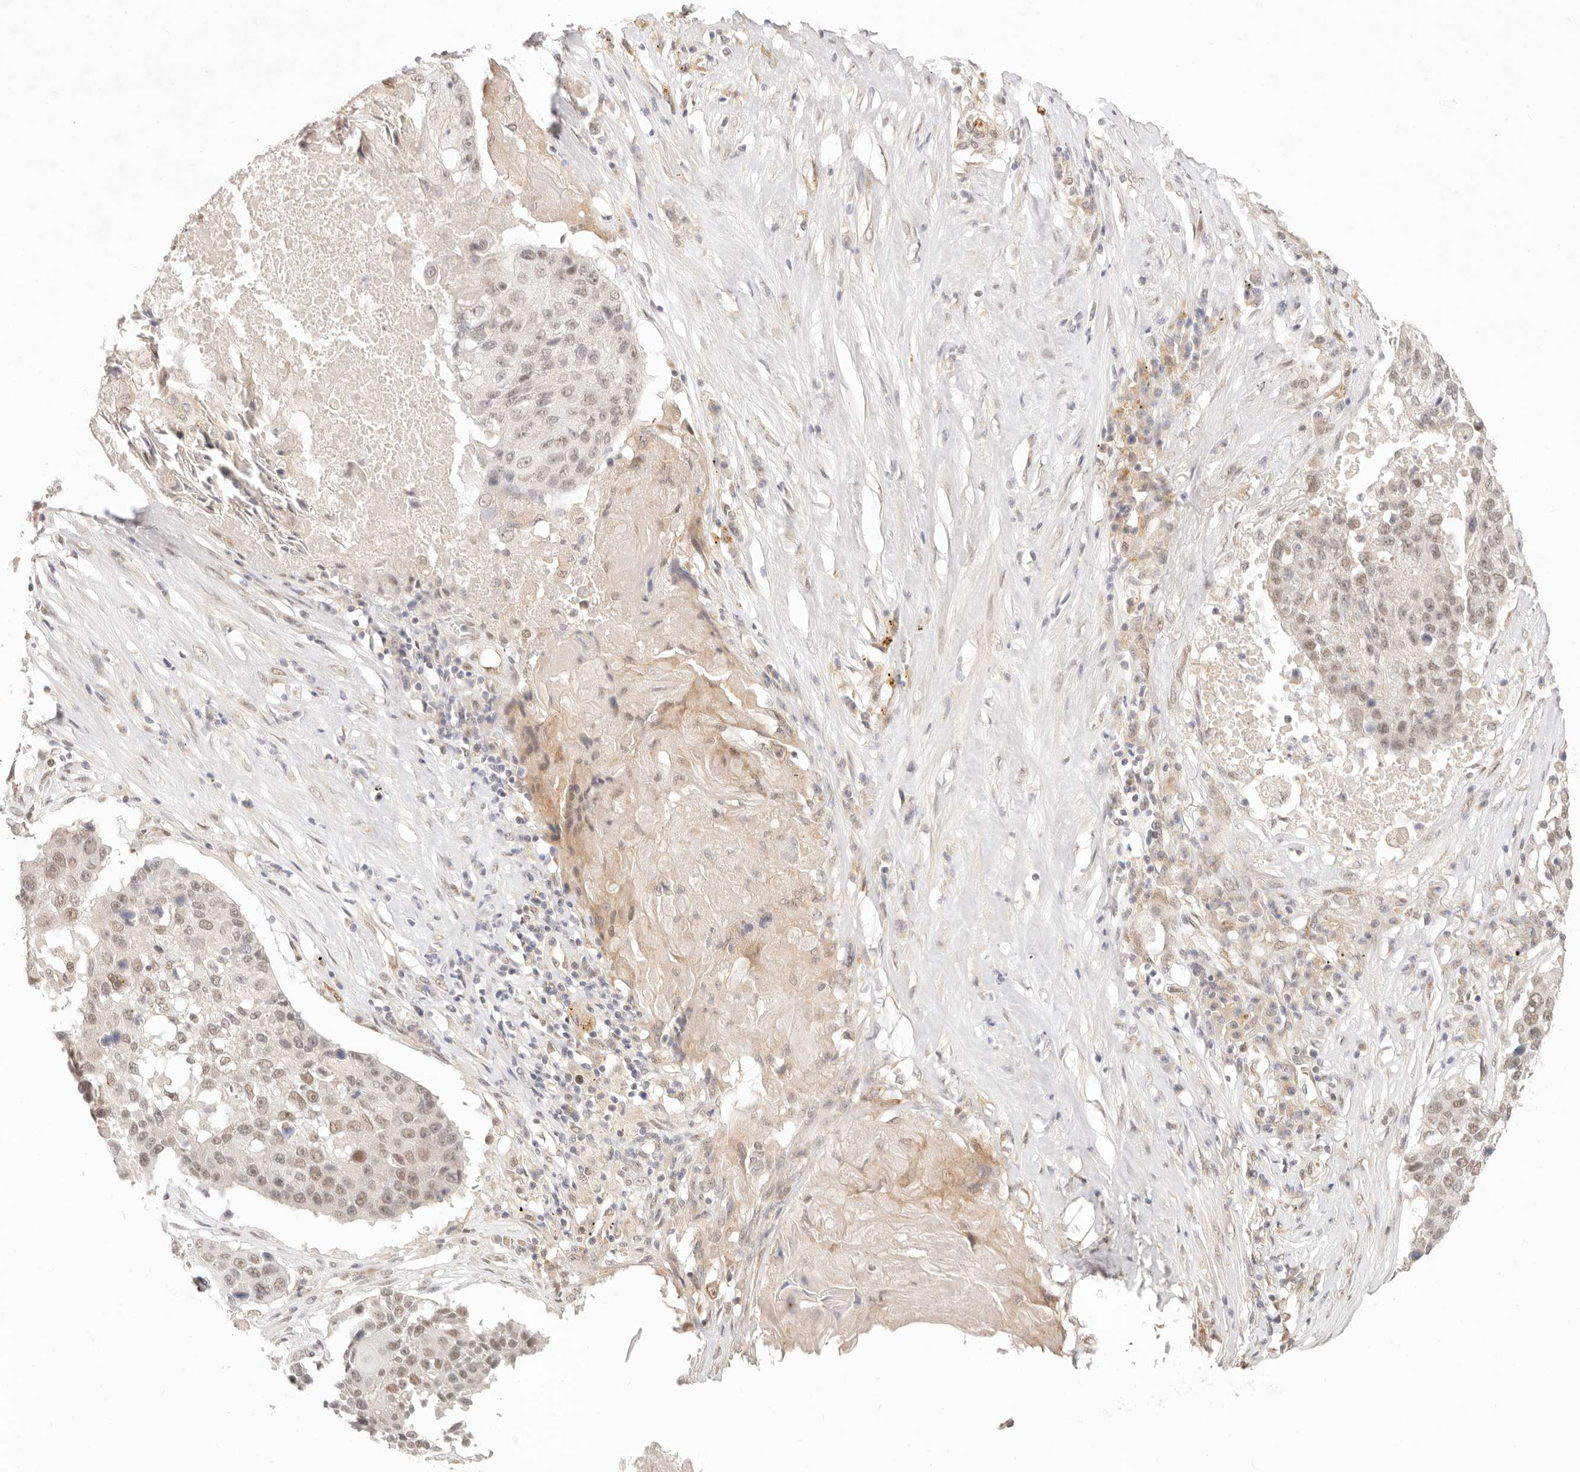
{"staining": {"intensity": "weak", "quantity": "<25%", "location": "nuclear"}, "tissue": "lung cancer", "cell_type": "Tumor cells", "image_type": "cancer", "snomed": [{"axis": "morphology", "description": "Squamous cell carcinoma, NOS"}, {"axis": "topography", "description": "Lung"}], "caption": "This is an IHC micrograph of lung cancer (squamous cell carcinoma). There is no positivity in tumor cells.", "gene": "GPR156", "patient": {"sex": "male", "age": 61}}